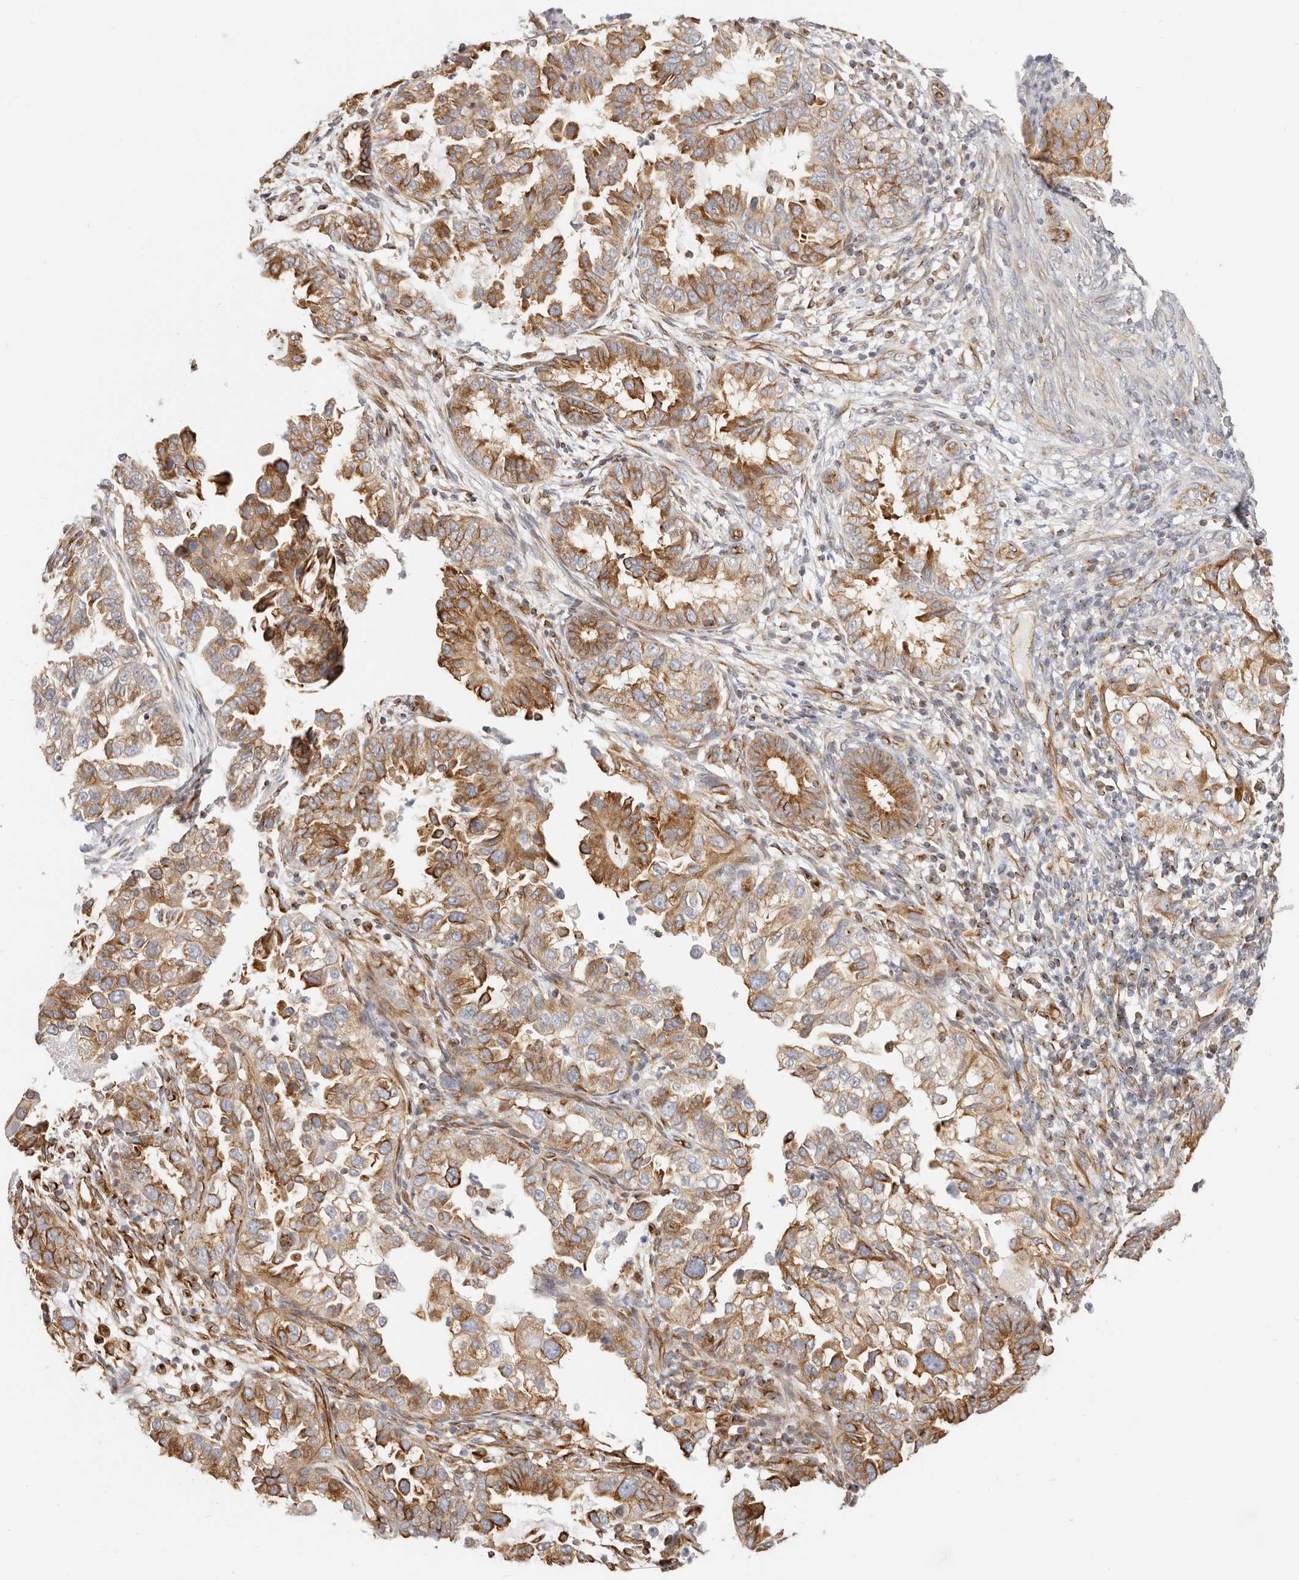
{"staining": {"intensity": "moderate", "quantity": "25%-75%", "location": "cytoplasmic/membranous"}, "tissue": "endometrial cancer", "cell_type": "Tumor cells", "image_type": "cancer", "snomed": [{"axis": "morphology", "description": "Adenocarcinoma, NOS"}, {"axis": "topography", "description": "Endometrium"}], "caption": "Immunohistochemical staining of human endometrial cancer (adenocarcinoma) exhibits medium levels of moderate cytoplasmic/membranous positivity in about 25%-75% of tumor cells.", "gene": "DTNBP1", "patient": {"sex": "female", "age": 85}}